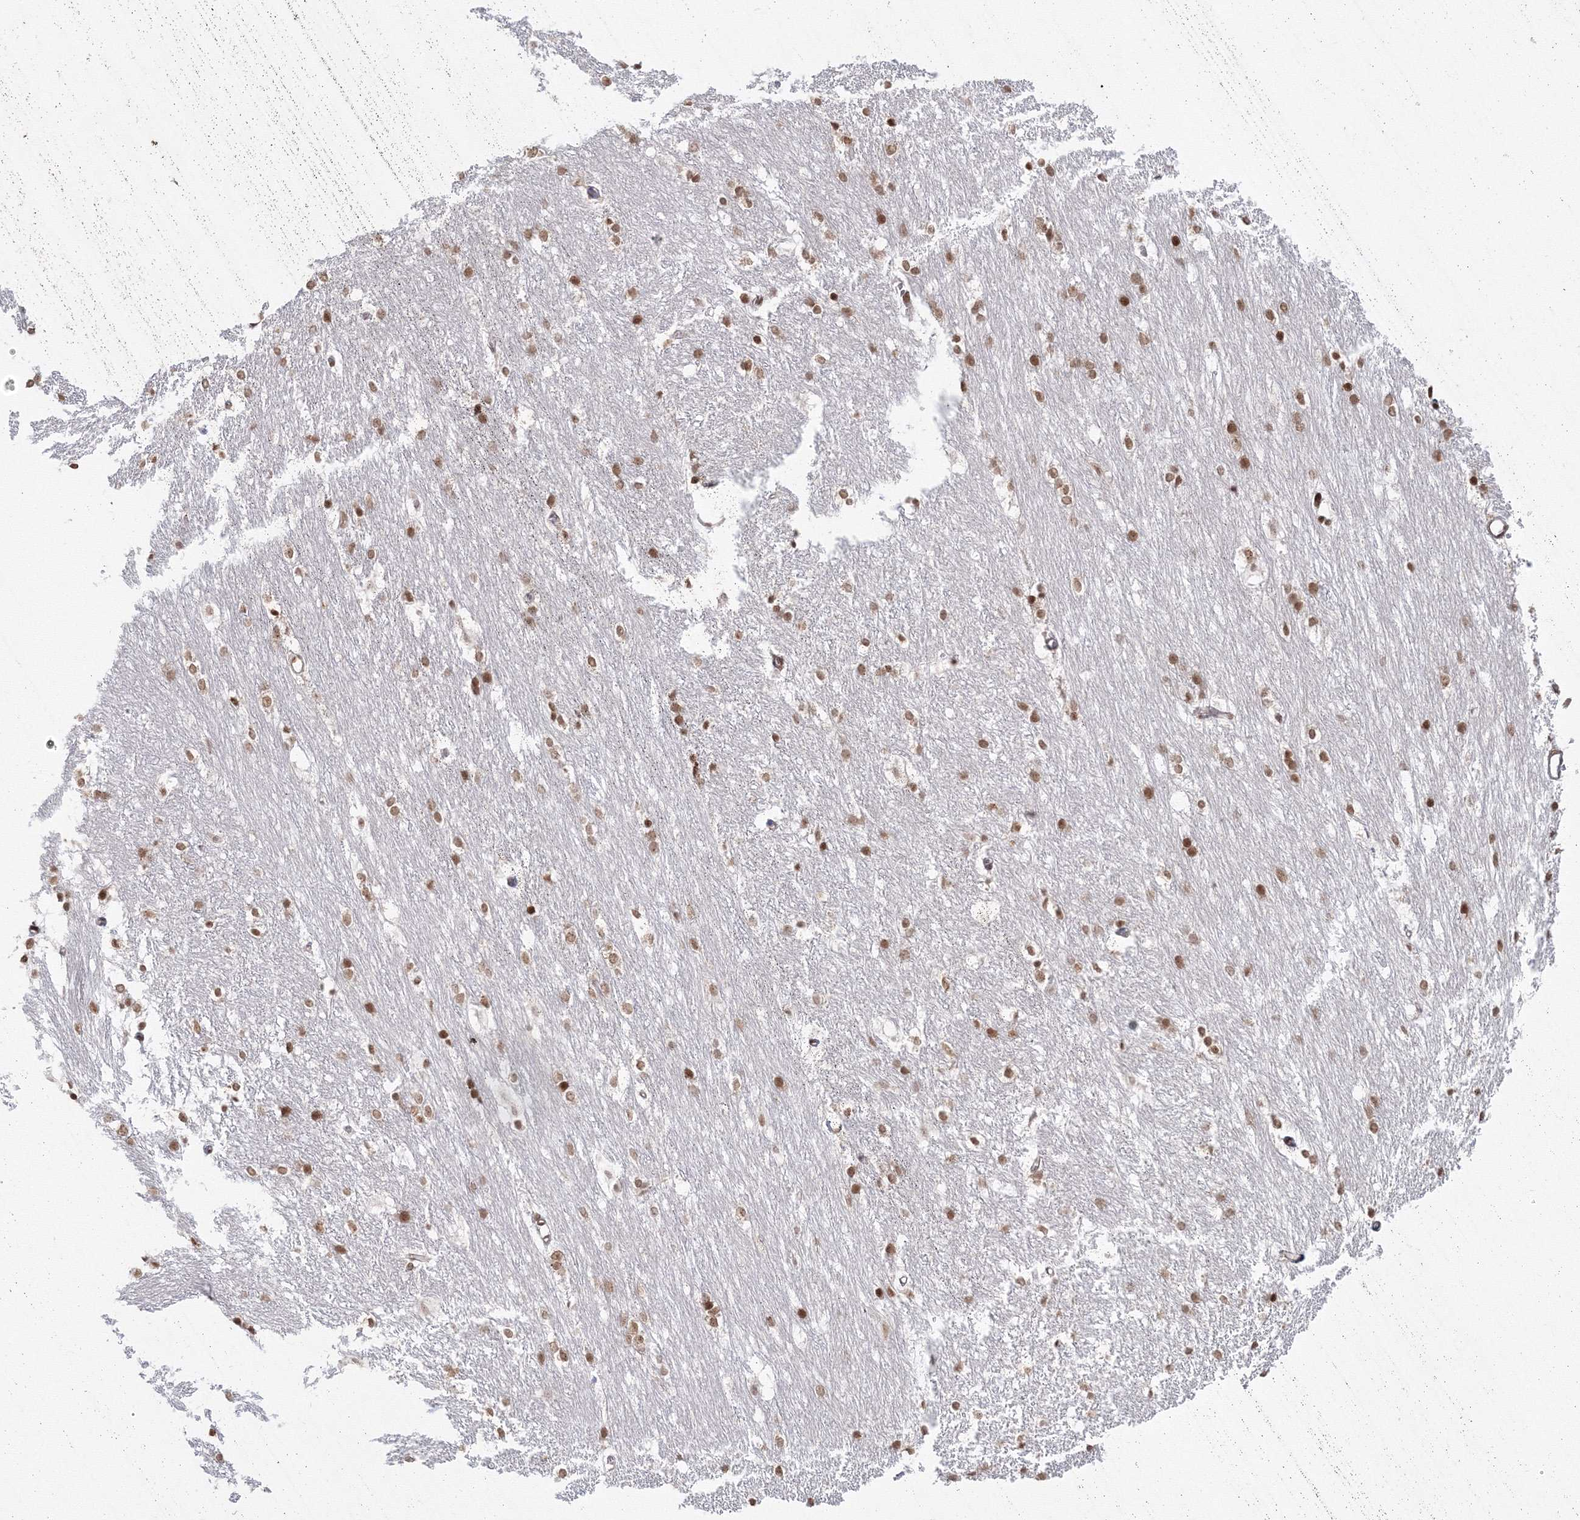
{"staining": {"intensity": "moderate", "quantity": ">75%", "location": "nuclear"}, "tissue": "caudate", "cell_type": "Glial cells", "image_type": "normal", "snomed": [{"axis": "morphology", "description": "Normal tissue, NOS"}, {"axis": "topography", "description": "Lateral ventricle wall"}], "caption": "An immunohistochemistry histopathology image of benign tissue is shown. Protein staining in brown shows moderate nuclear positivity in caudate within glial cells. The staining was performed using DAB, with brown indicating positive protein expression. Nuclei are stained blue with hematoxylin.", "gene": "KIF20A", "patient": {"sex": "female", "age": 19}}